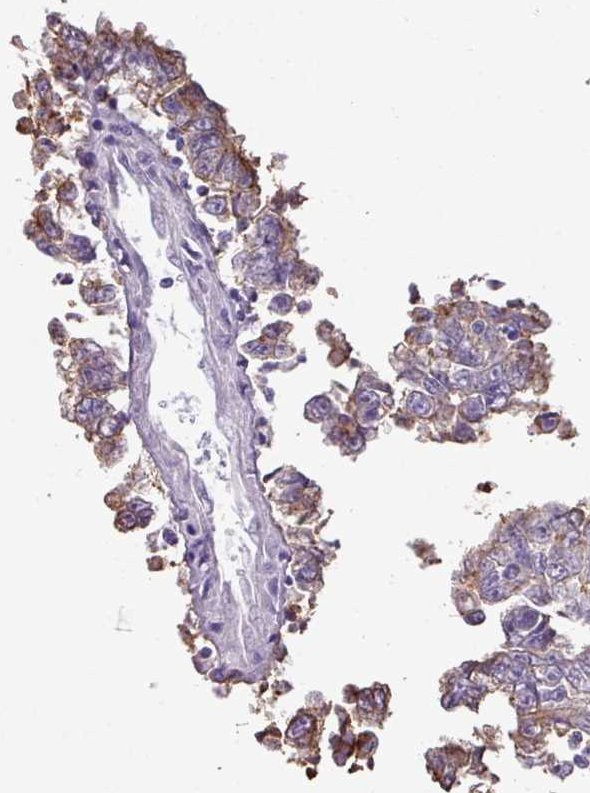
{"staining": {"intensity": "moderate", "quantity": "<25%", "location": "cytoplasmic/membranous"}, "tissue": "testis cancer", "cell_type": "Tumor cells", "image_type": "cancer", "snomed": [{"axis": "morphology", "description": "Carcinoma, Embryonal, NOS"}, {"axis": "topography", "description": "Testis"}], "caption": "Protein expression analysis of human testis cancer (embryonal carcinoma) reveals moderate cytoplasmic/membranous positivity in approximately <25% of tumor cells. (DAB (3,3'-diaminobenzidine) IHC with brightfield microscopy, high magnification).", "gene": "EPCAM", "patient": {"sex": "male", "age": 25}}